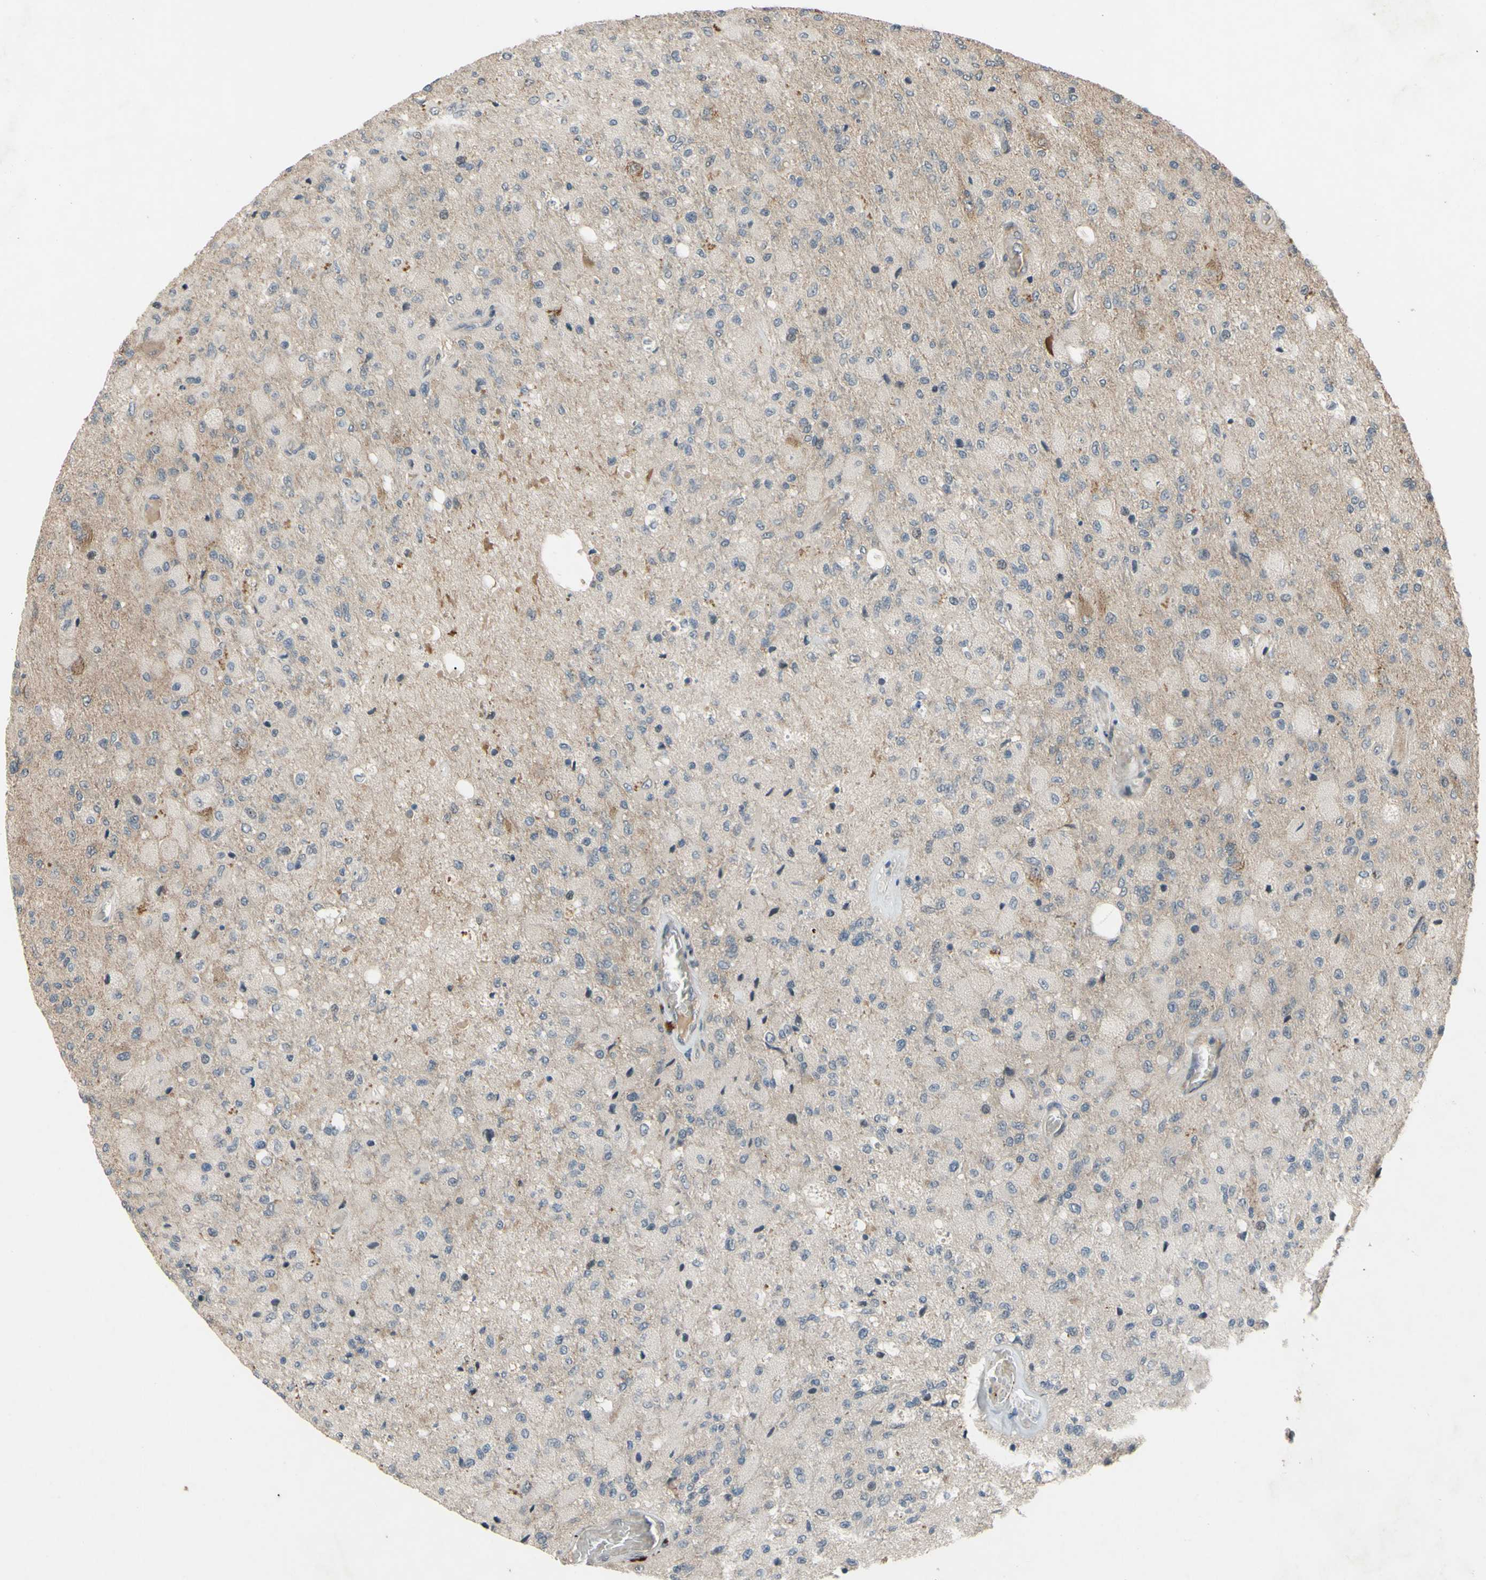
{"staining": {"intensity": "weak", "quantity": "<25%", "location": "cytoplasmic/membranous"}, "tissue": "glioma", "cell_type": "Tumor cells", "image_type": "cancer", "snomed": [{"axis": "morphology", "description": "Normal tissue, NOS"}, {"axis": "morphology", "description": "Glioma, malignant, High grade"}, {"axis": "topography", "description": "Cerebral cortex"}], "caption": "The image displays no staining of tumor cells in glioma.", "gene": "ALK", "patient": {"sex": "male", "age": 77}}